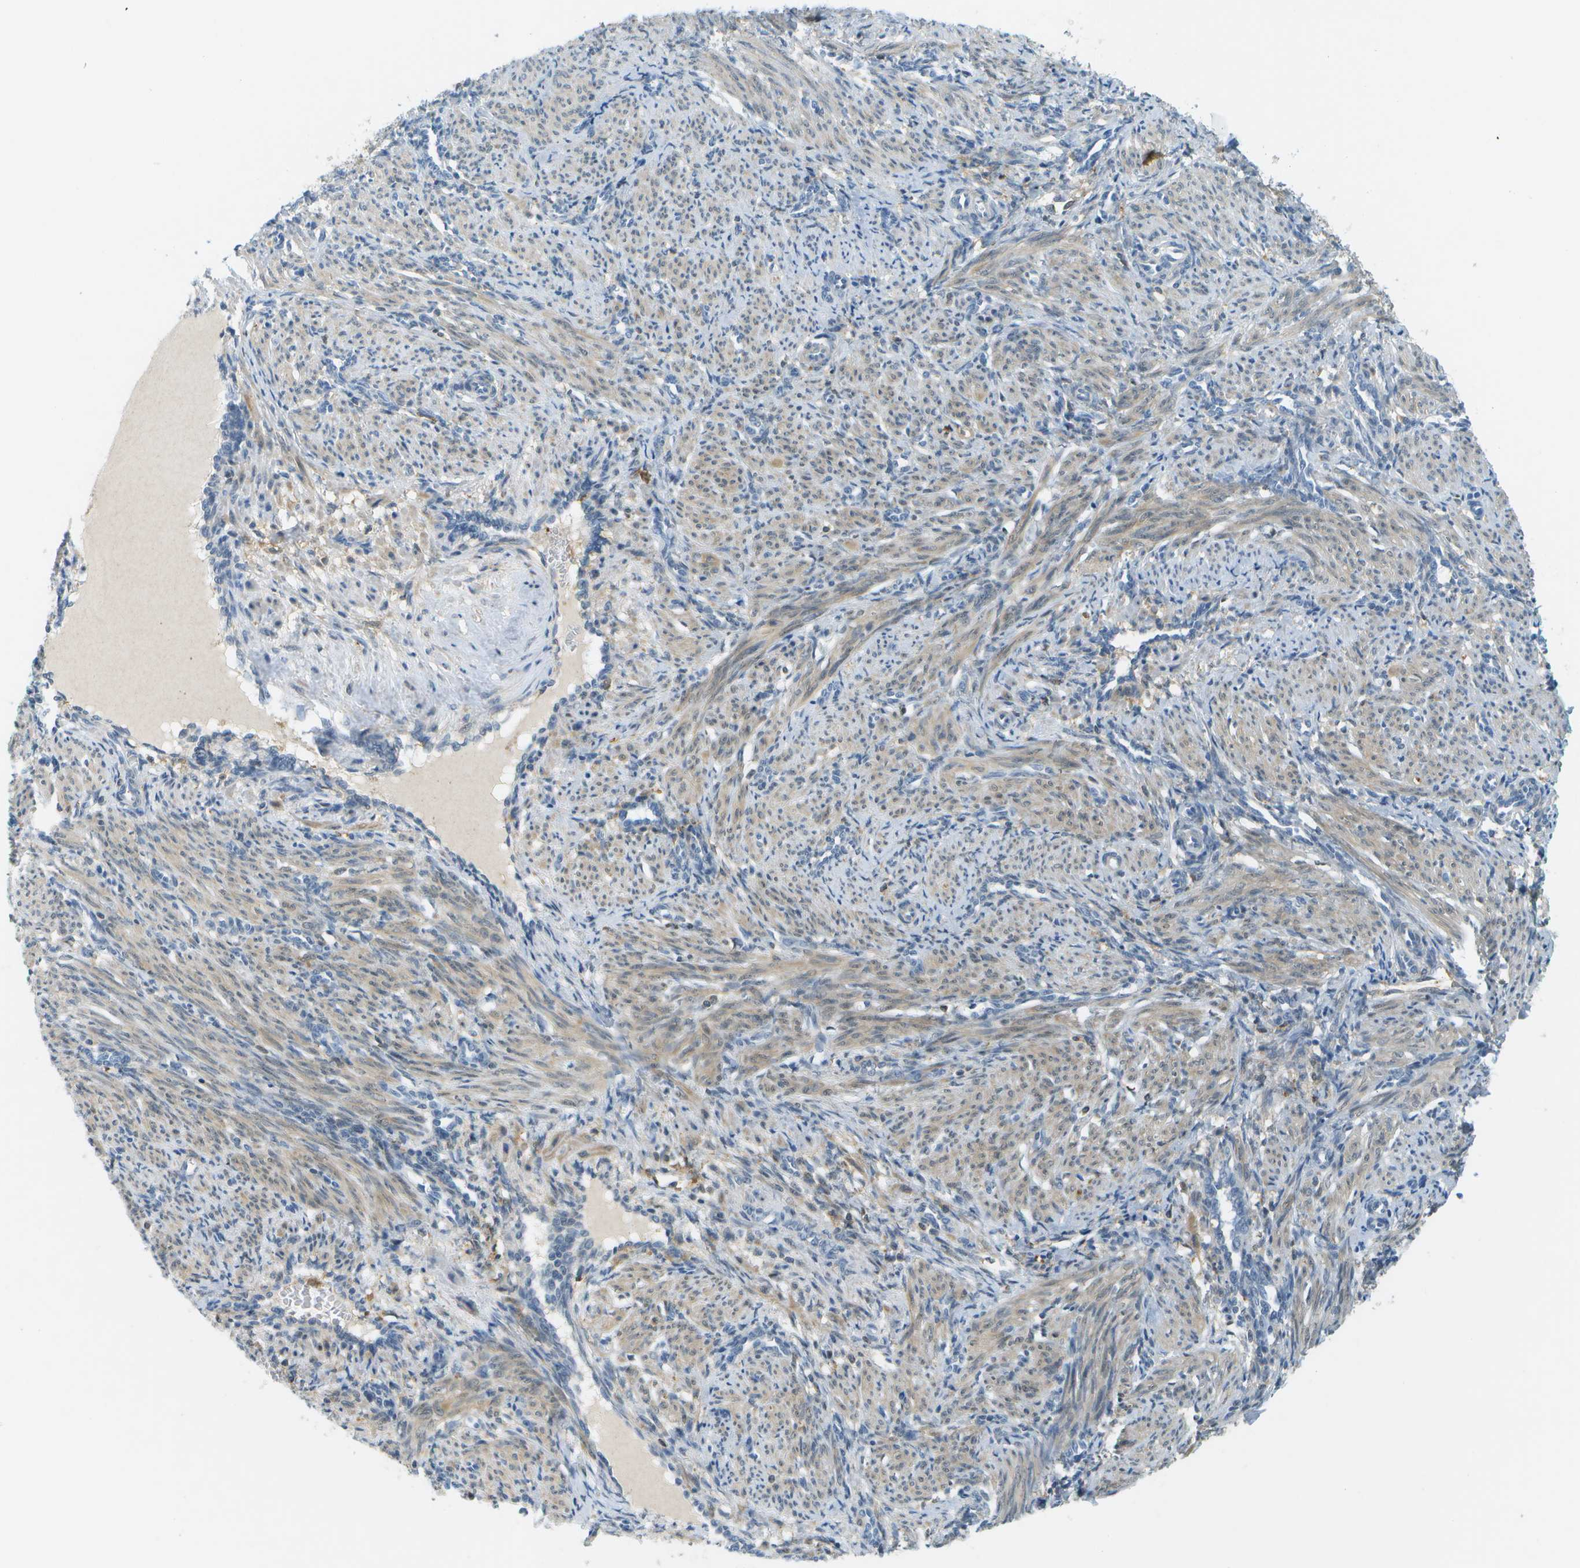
{"staining": {"intensity": "moderate", "quantity": ">75%", "location": "cytoplasmic/membranous"}, "tissue": "smooth muscle", "cell_type": "Smooth muscle cells", "image_type": "normal", "snomed": [{"axis": "morphology", "description": "Normal tissue, NOS"}, {"axis": "topography", "description": "Endometrium"}], "caption": "Immunohistochemistry photomicrograph of benign smooth muscle: human smooth muscle stained using immunohistochemistry demonstrates medium levels of moderate protein expression localized specifically in the cytoplasmic/membranous of smooth muscle cells, appearing as a cytoplasmic/membranous brown color.", "gene": "CDH23", "patient": {"sex": "female", "age": 33}}